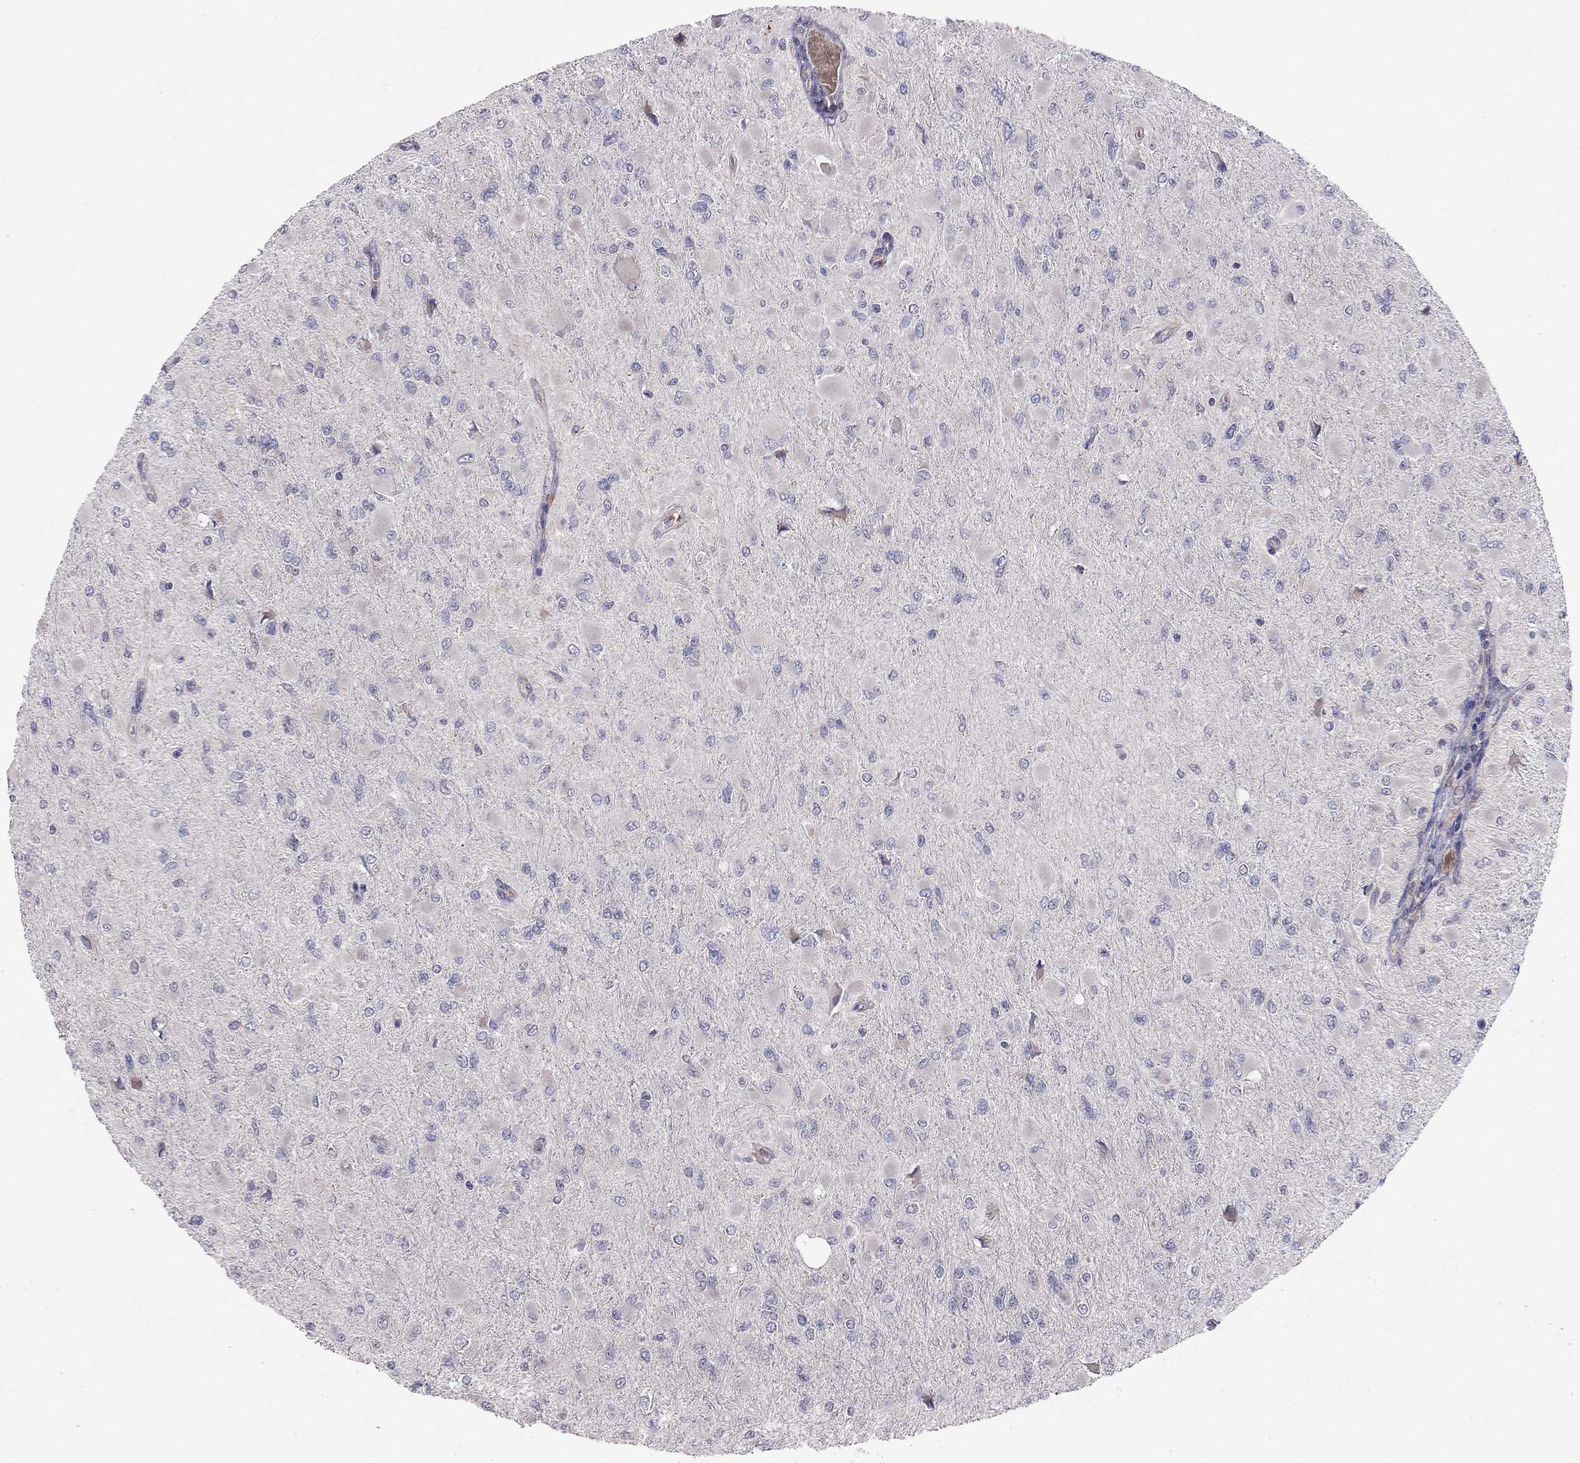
{"staining": {"intensity": "negative", "quantity": "none", "location": "none"}, "tissue": "glioma", "cell_type": "Tumor cells", "image_type": "cancer", "snomed": [{"axis": "morphology", "description": "Glioma, malignant, High grade"}, {"axis": "topography", "description": "Cerebral cortex"}], "caption": "Immunohistochemical staining of human glioma shows no significant positivity in tumor cells.", "gene": "PIK3CG", "patient": {"sex": "female", "age": 36}}